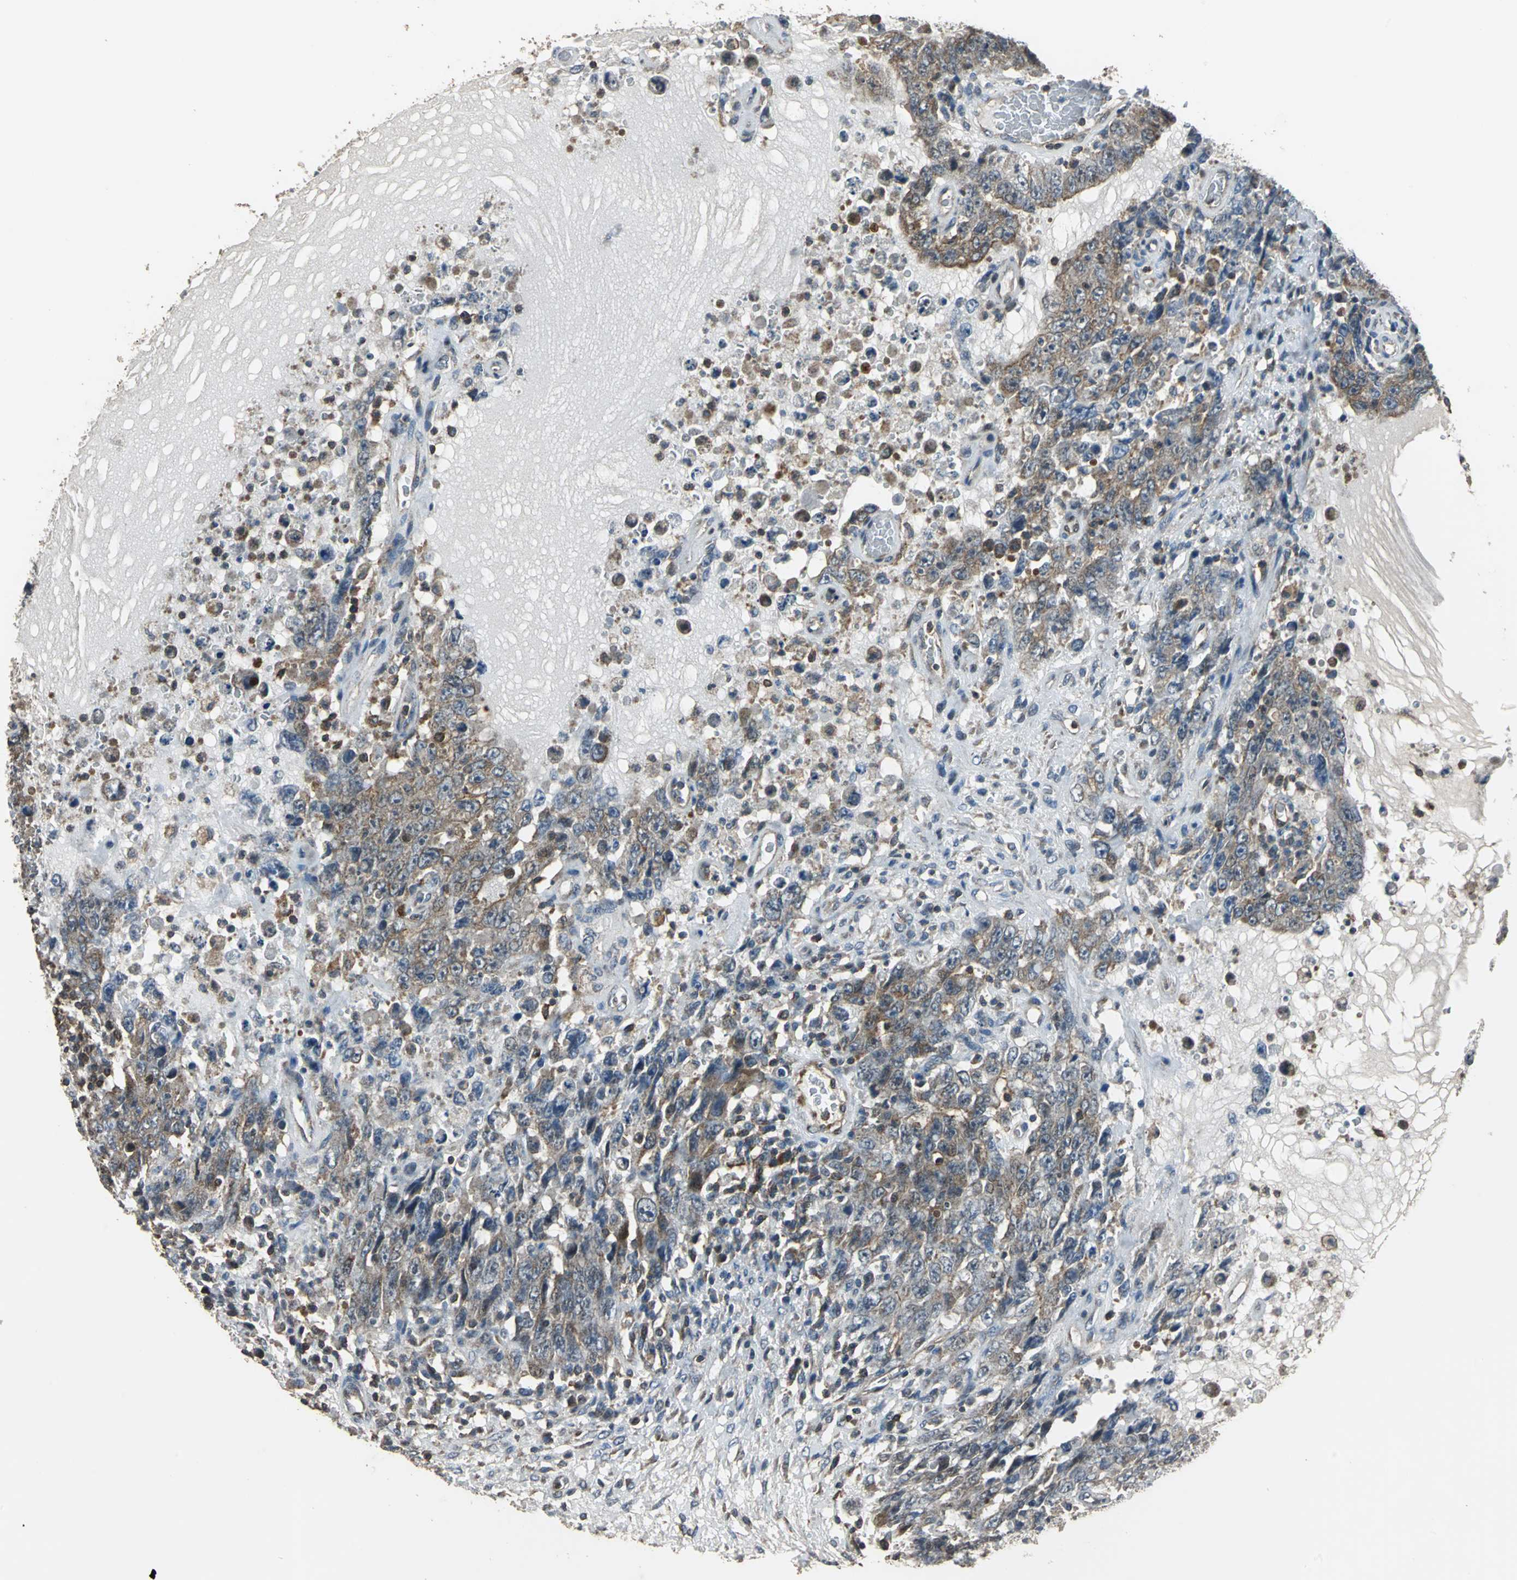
{"staining": {"intensity": "weak", "quantity": "25%-75%", "location": "cytoplasmic/membranous"}, "tissue": "testis cancer", "cell_type": "Tumor cells", "image_type": "cancer", "snomed": [{"axis": "morphology", "description": "Carcinoma, Embryonal, NOS"}, {"axis": "topography", "description": "Testis"}], "caption": "Immunohistochemistry image of neoplastic tissue: human testis cancer stained using IHC exhibits low levels of weak protein expression localized specifically in the cytoplasmic/membranous of tumor cells, appearing as a cytoplasmic/membranous brown color.", "gene": "DNAJB4", "patient": {"sex": "male", "age": 26}}